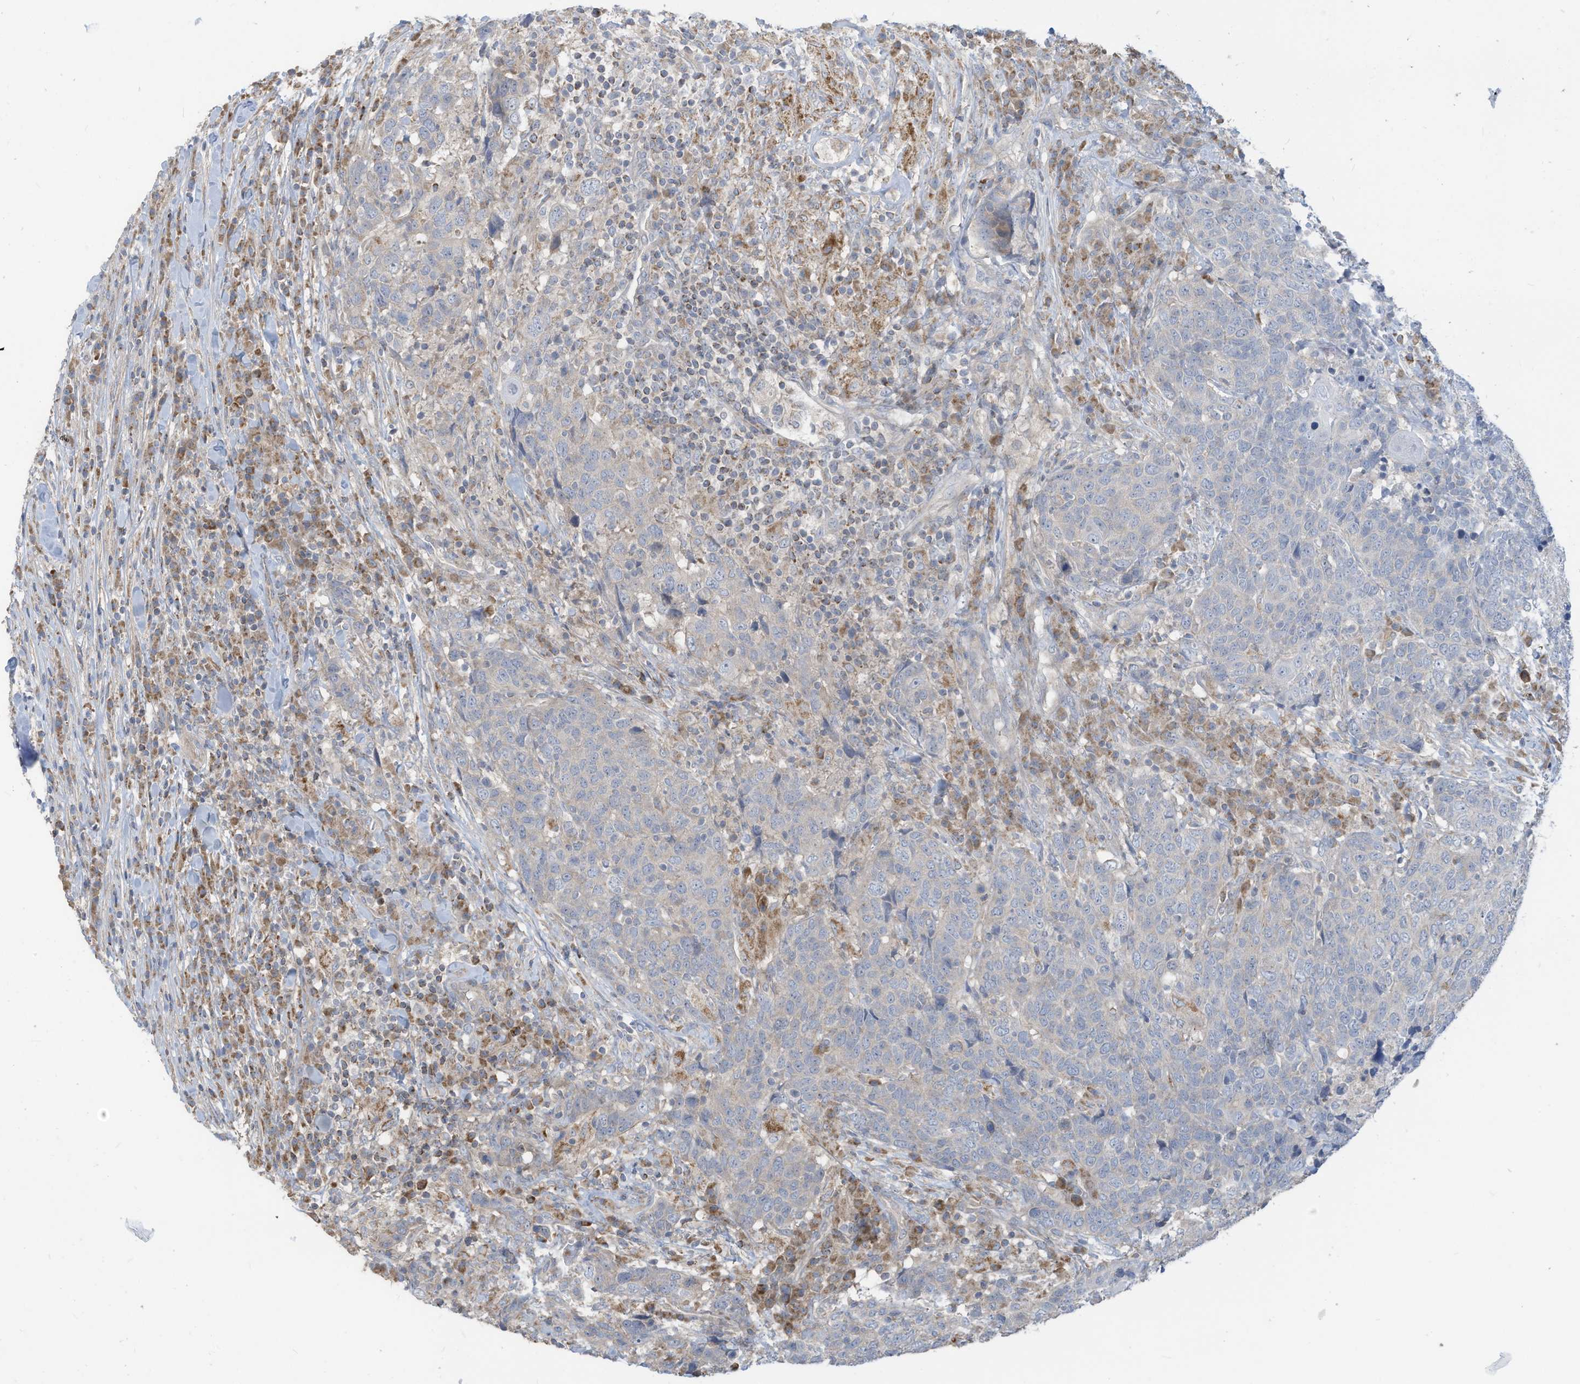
{"staining": {"intensity": "negative", "quantity": "none", "location": "none"}, "tissue": "head and neck cancer", "cell_type": "Tumor cells", "image_type": "cancer", "snomed": [{"axis": "morphology", "description": "Squamous cell carcinoma, NOS"}, {"axis": "topography", "description": "Head-Neck"}], "caption": "Protein analysis of head and neck cancer (squamous cell carcinoma) exhibits no significant positivity in tumor cells.", "gene": "GTPBP2", "patient": {"sex": "male", "age": 66}}